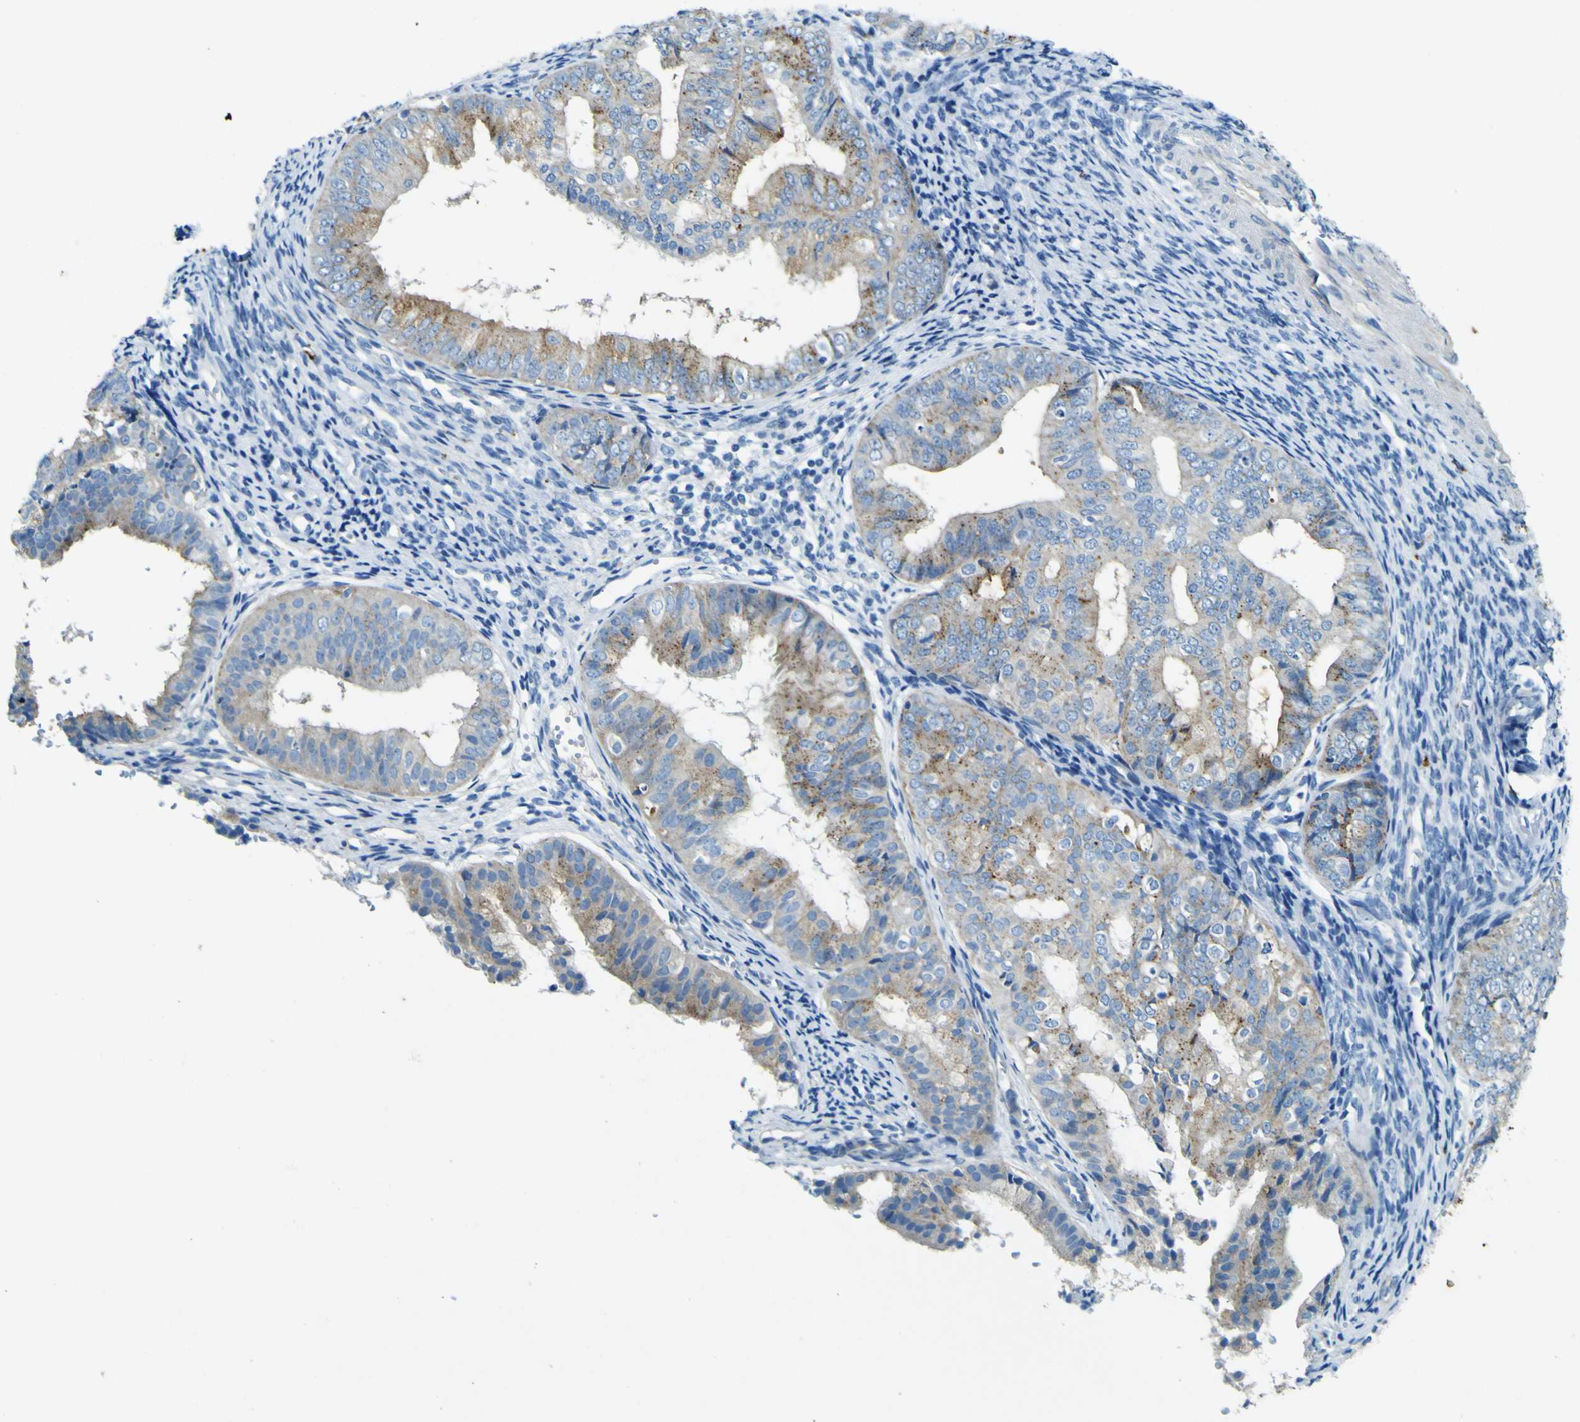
{"staining": {"intensity": "moderate", "quantity": "25%-75%", "location": "cytoplasmic/membranous"}, "tissue": "endometrial cancer", "cell_type": "Tumor cells", "image_type": "cancer", "snomed": [{"axis": "morphology", "description": "Adenocarcinoma, NOS"}, {"axis": "topography", "description": "Endometrium"}], "caption": "Immunohistochemistry photomicrograph of neoplastic tissue: human endometrial adenocarcinoma stained using IHC shows medium levels of moderate protein expression localized specifically in the cytoplasmic/membranous of tumor cells, appearing as a cytoplasmic/membranous brown color.", "gene": "PDE9A", "patient": {"sex": "female", "age": 63}}